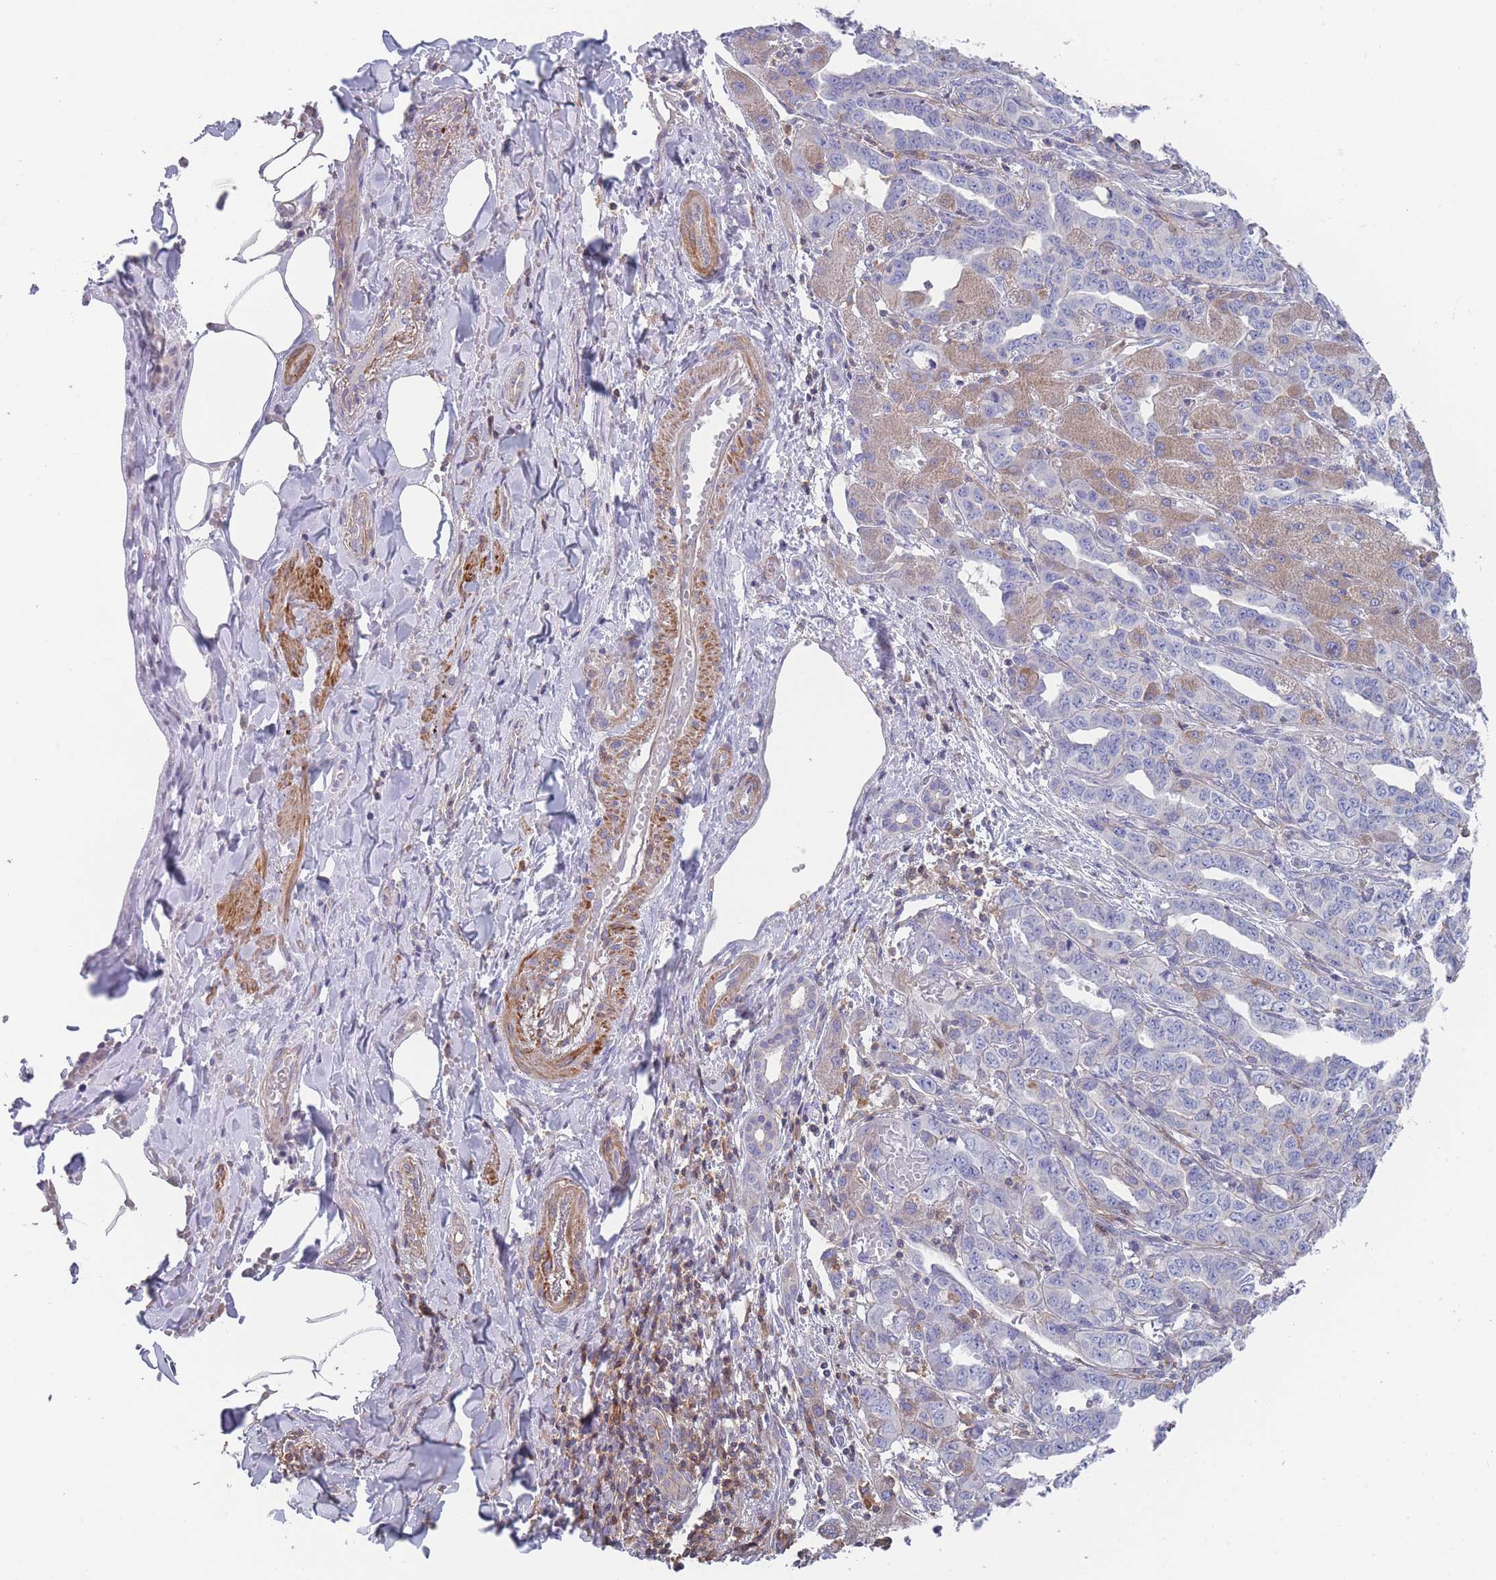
{"staining": {"intensity": "negative", "quantity": "none", "location": "none"}, "tissue": "liver cancer", "cell_type": "Tumor cells", "image_type": "cancer", "snomed": [{"axis": "morphology", "description": "Cholangiocarcinoma"}, {"axis": "topography", "description": "Liver"}], "caption": "An image of liver cancer (cholangiocarcinoma) stained for a protein reveals no brown staining in tumor cells. The staining is performed using DAB brown chromogen with nuclei counter-stained in using hematoxylin.", "gene": "SCCPDH", "patient": {"sex": "male", "age": 59}}